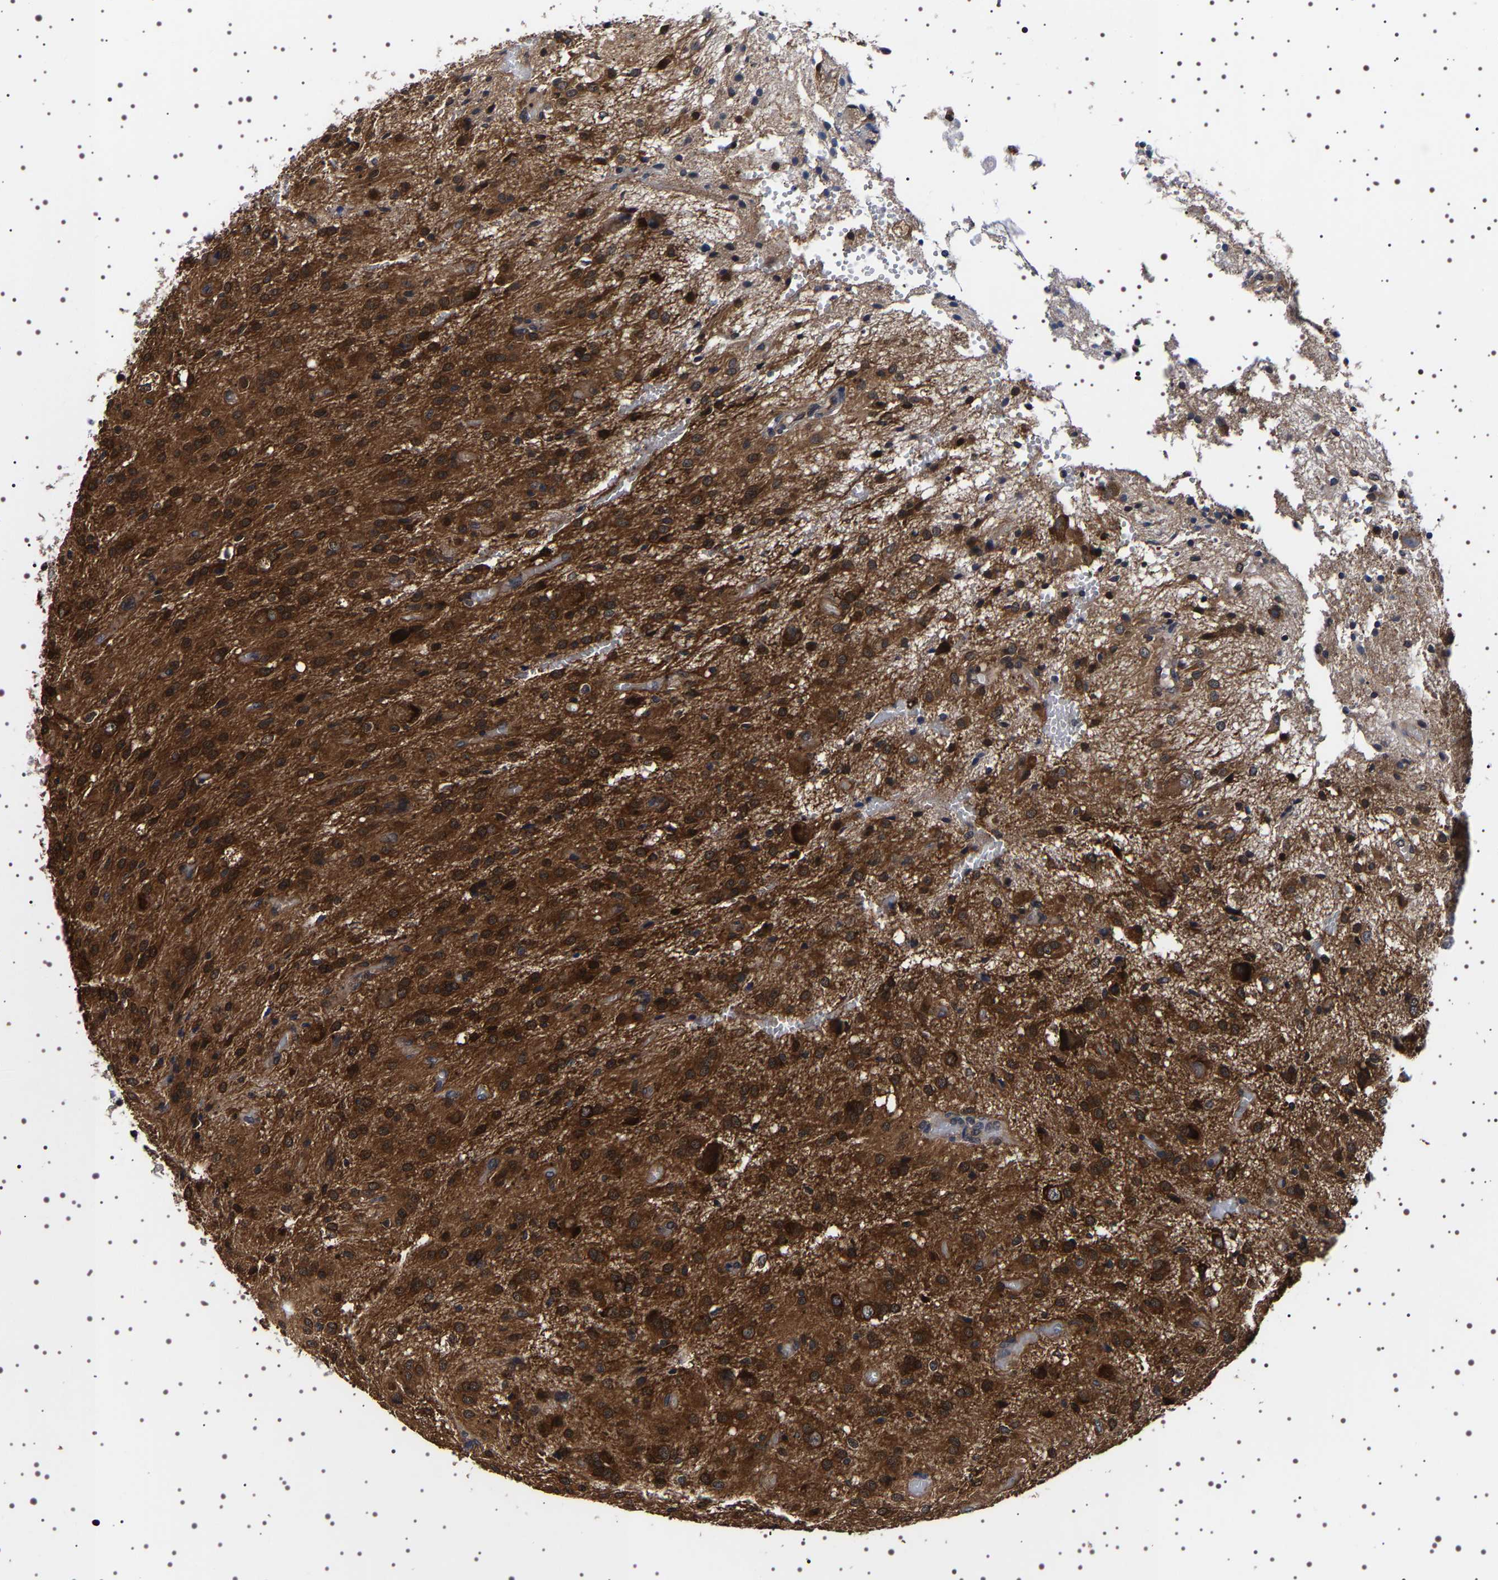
{"staining": {"intensity": "strong", "quantity": ">75%", "location": "cytoplasmic/membranous"}, "tissue": "glioma", "cell_type": "Tumor cells", "image_type": "cancer", "snomed": [{"axis": "morphology", "description": "Glioma, malignant, High grade"}, {"axis": "topography", "description": "Brain"}], "caption": "Immunohistochemistry (IHC) staining of glioma, which exhibits high levels of strong cytoplasmic/membranous expression in about >75% of tumor cells indicating strong cytoplasmic/membranous protein staining. The staining was performed using DAB (3,3'-diaminobenzidine) (brown) for protein detection and nuclei were counterstained in hematoxylin (blue).", "gene": "DARS1", "patient": {"sex": "female", "age": 59}}